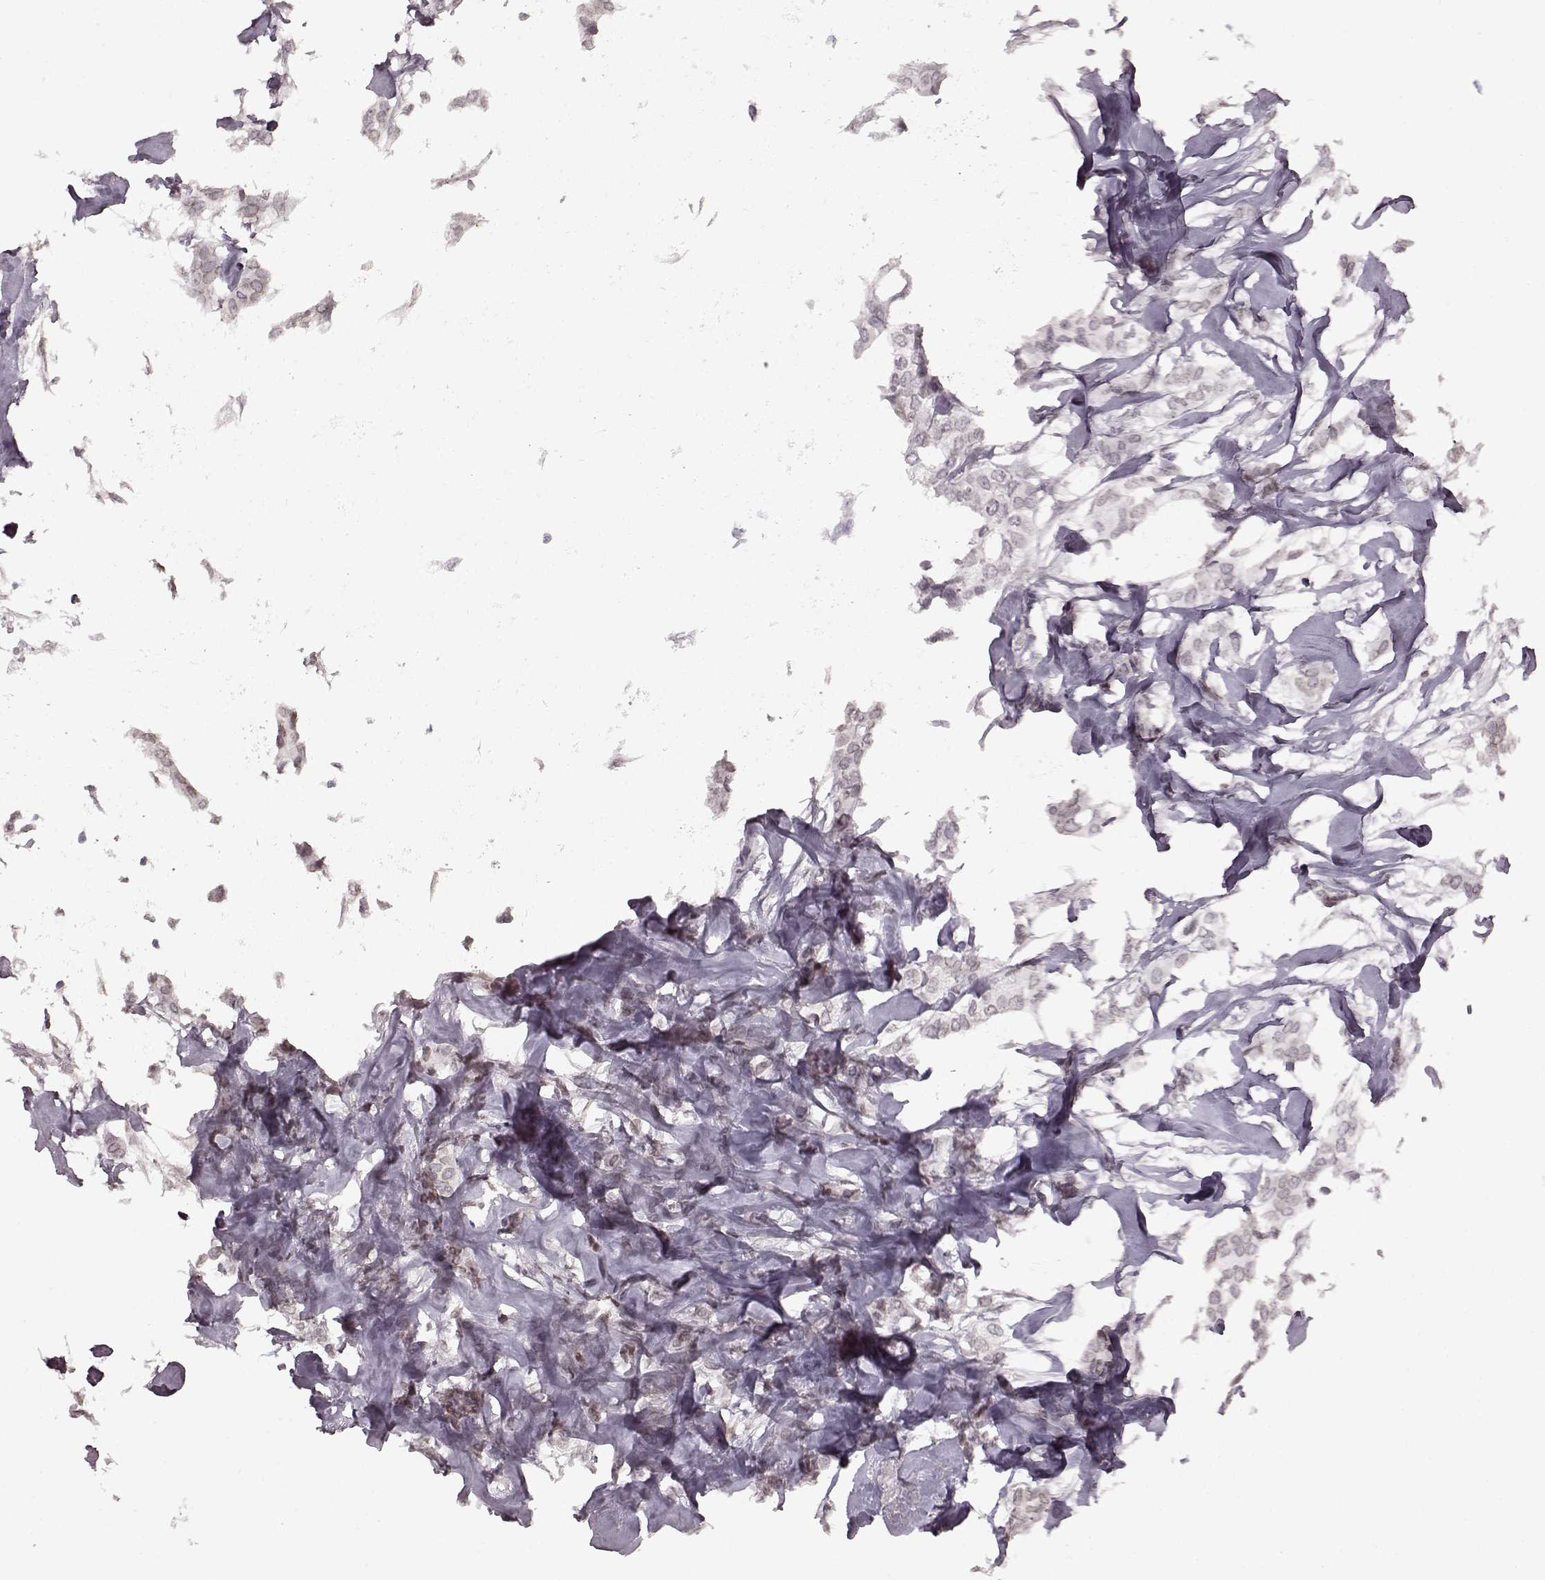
{"staining": {"intensity": "moderate", "quantity": ">75%", "location": "cytoplasmic/membranous,nuclear"}, "tissue": "breast cancer", "cell_type": "Tumor cells", "image_type": "cancer", "snomed": [{"axis": "morphology", "description": "Duct carcinoma"}, {"axis": "topography", "description": "Breast"}], "caption": "Protein analysis of breast cancer (intraductal carcinoma) tissue displays moderate cytoplasmic/membranous and nuclear staining in about >75% of tumor cells. (DAB IHC with brightfield microscopy, high magnification).", "gene": "DCAF12", "patient": {"sex": "female", "age": 62}}